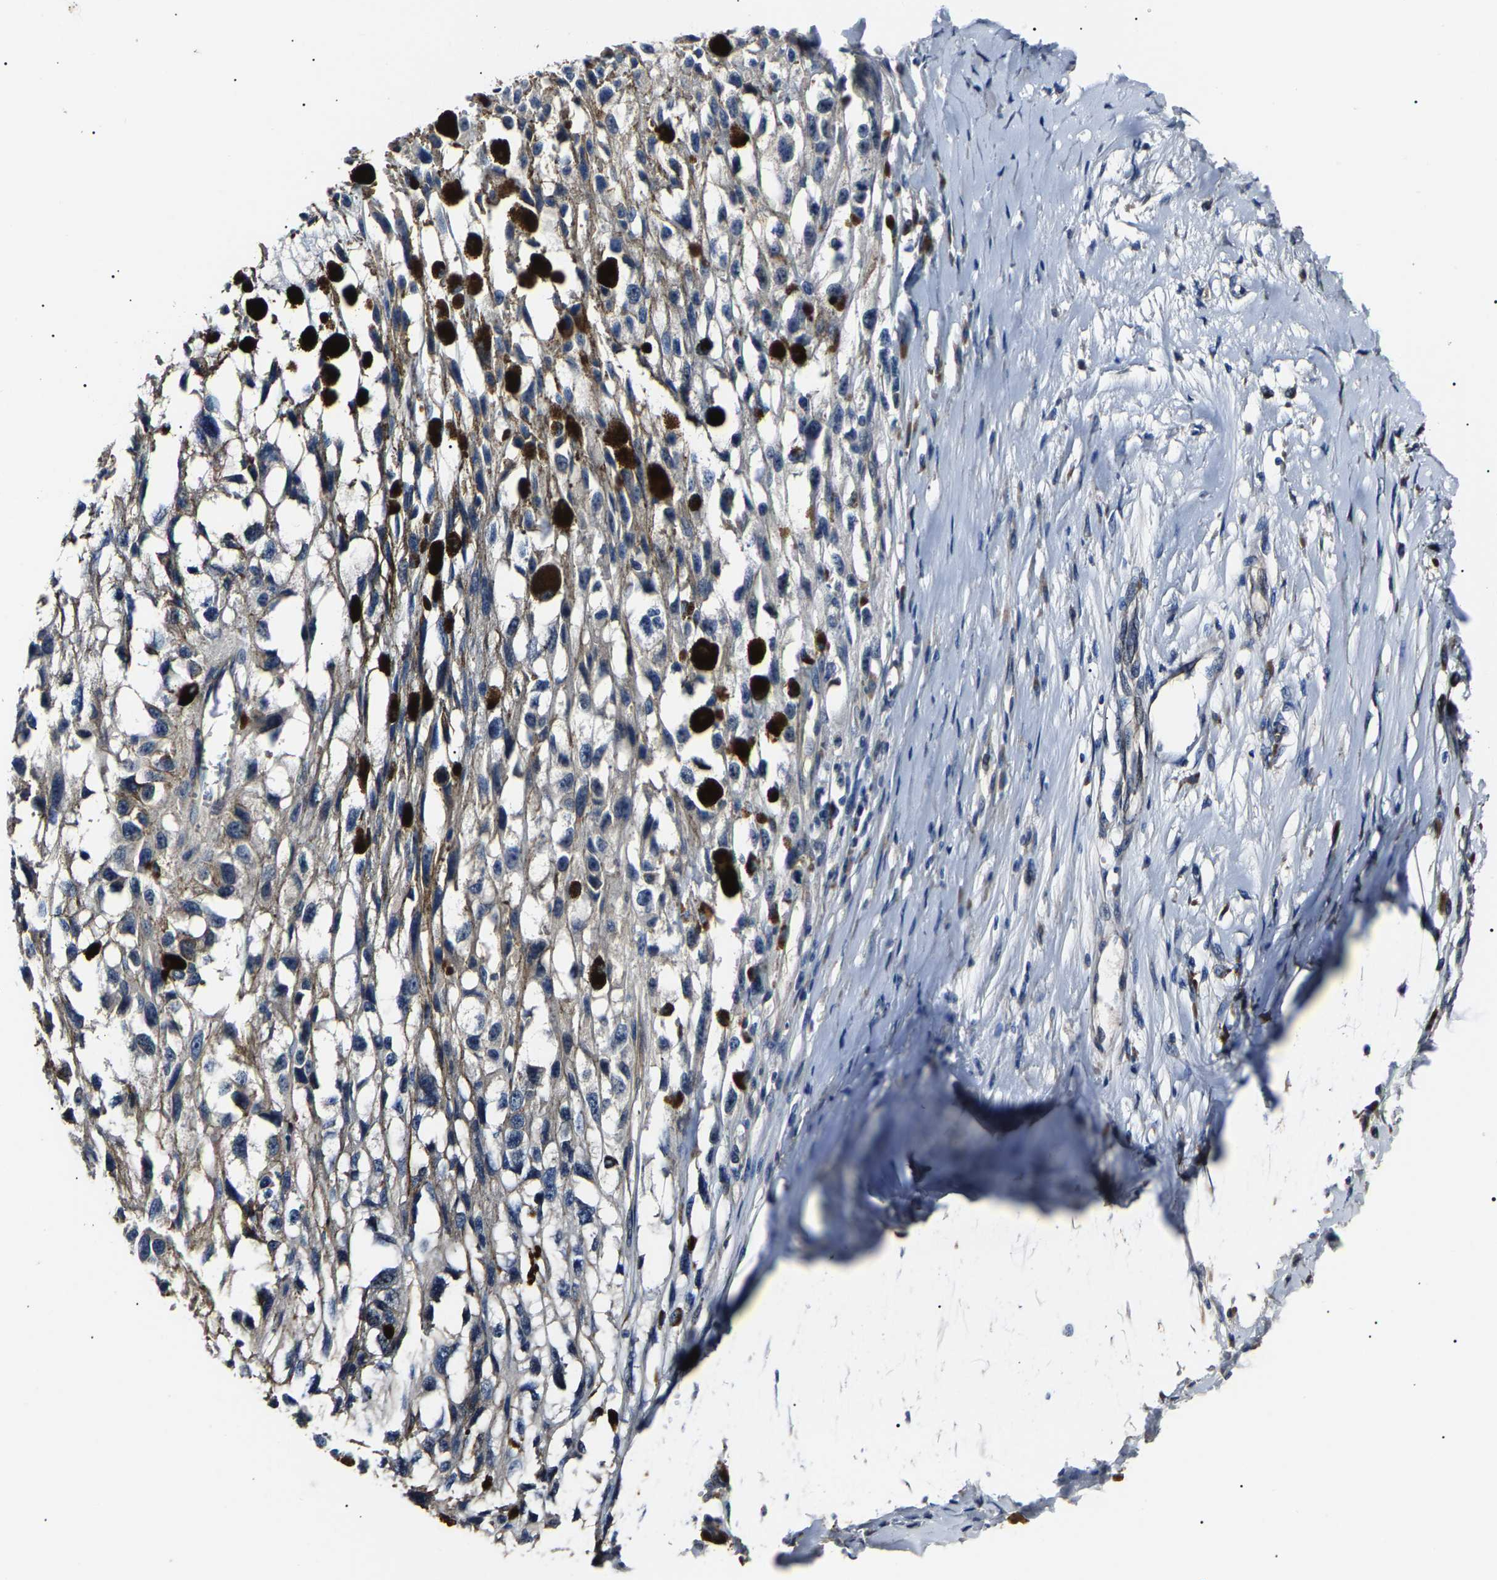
{"staining": {"intensity": "negative", "quantity": "none", "location": "none"}, "tissue": "melanoma", "cell_type": "Tumor cells", "image_type": "cancer", "snomed": [{"axis": "morphology", "description": "Malignant melanoma, Metastatic site"}, {"axis": "topography", "description": "Lymph node"}], "caption": "A high-resolution histopathology image shows IHC staining of malignant melanoma (metastatic site), which shows no significant staining in tumor cells. Nuclei are stained in blue.", "gene": "KLHL42", "patient": {"sex": "male", "age": 59}}